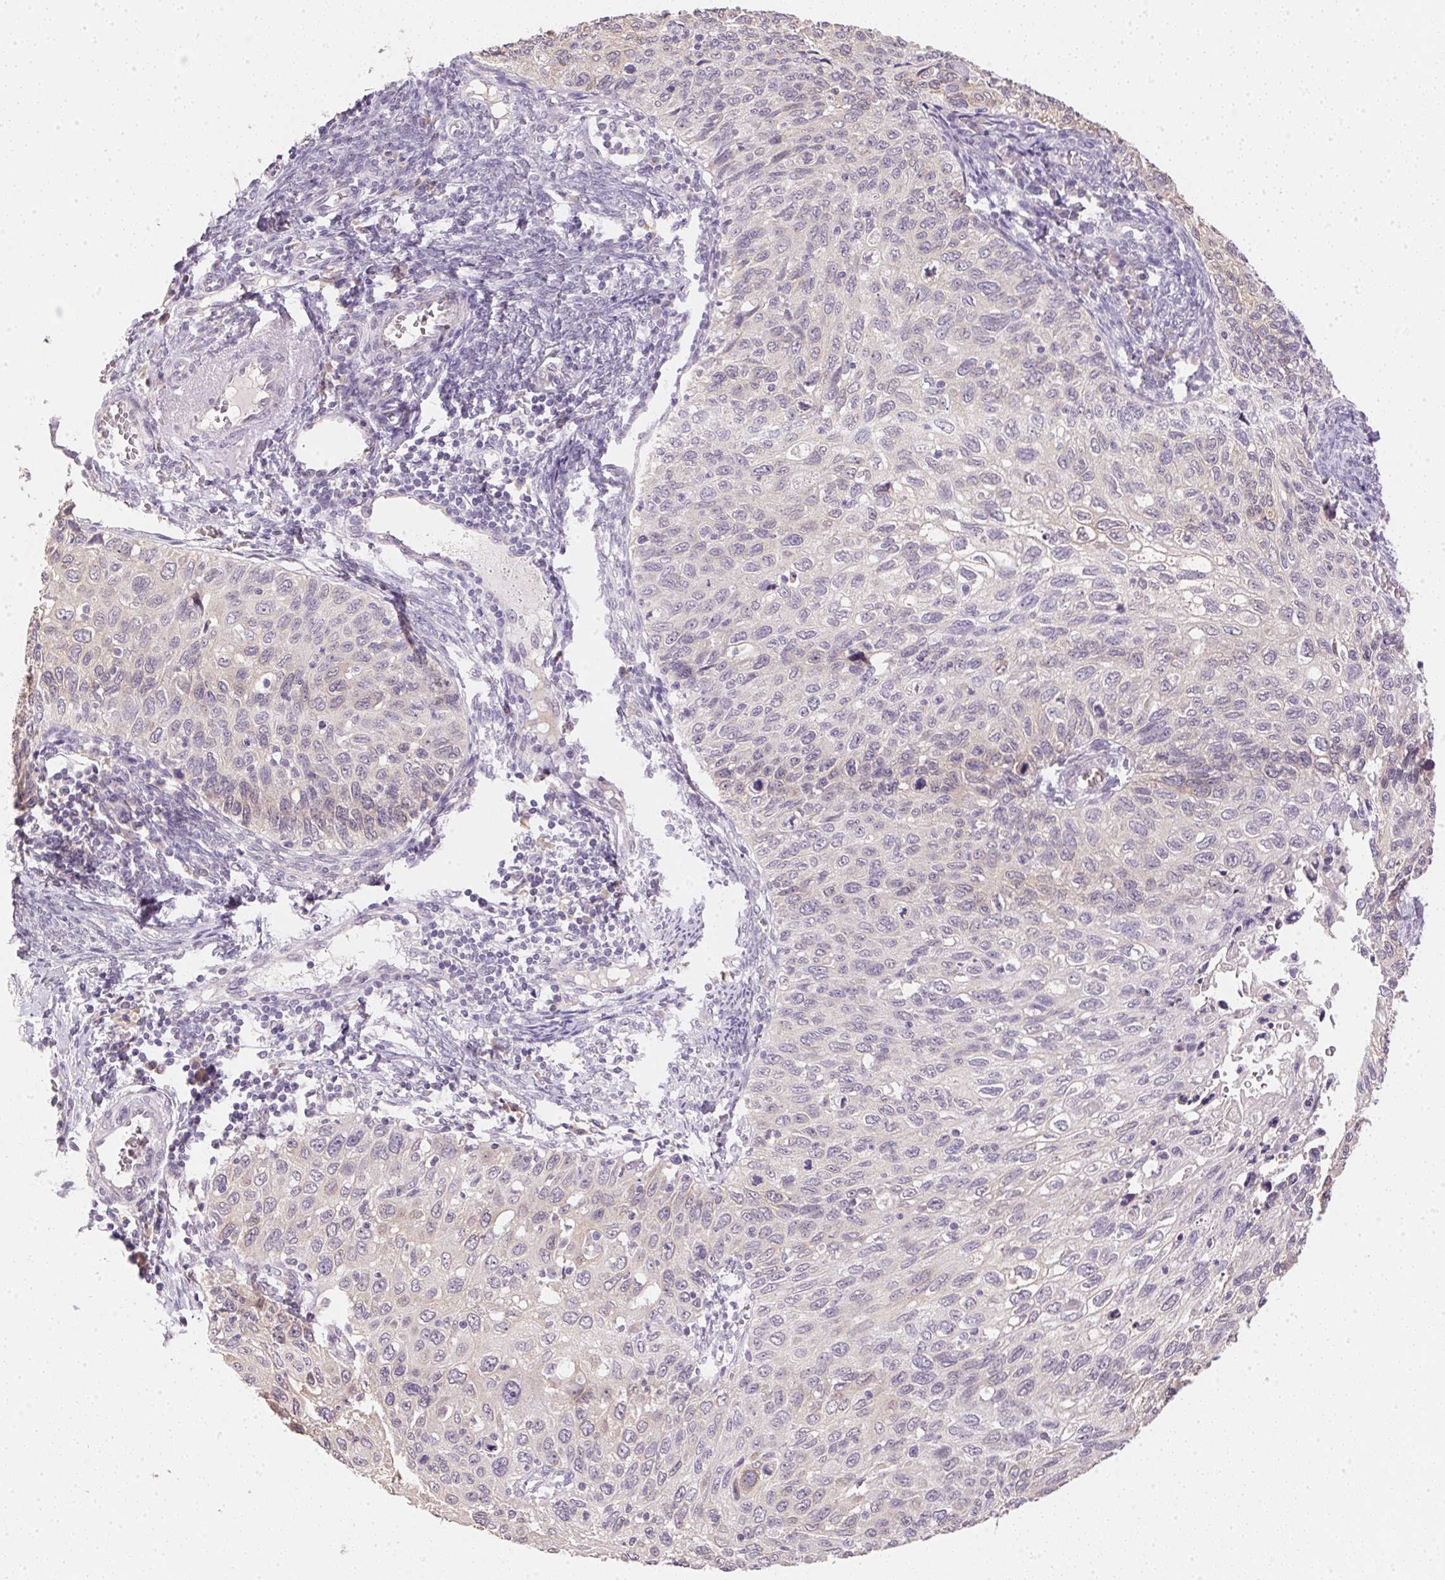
{"staining": {"intensity": "negative", "quantity": "none", "location": "none"}, "tissue": "cervical cancer", "cell_type": "Tumor cells", "image_type": "cancer", "snomed": [{"axis": "morphology", "description": "Squamous cell carcinoma, NOS"}, {"axis": "topography", "description": "Cervix"}], "caption": "Image shows no significant protein positivity in tumor cells of cervical cancer.", "gene": "DHCR24", "patient": {"sex": "female", "age": 70}}